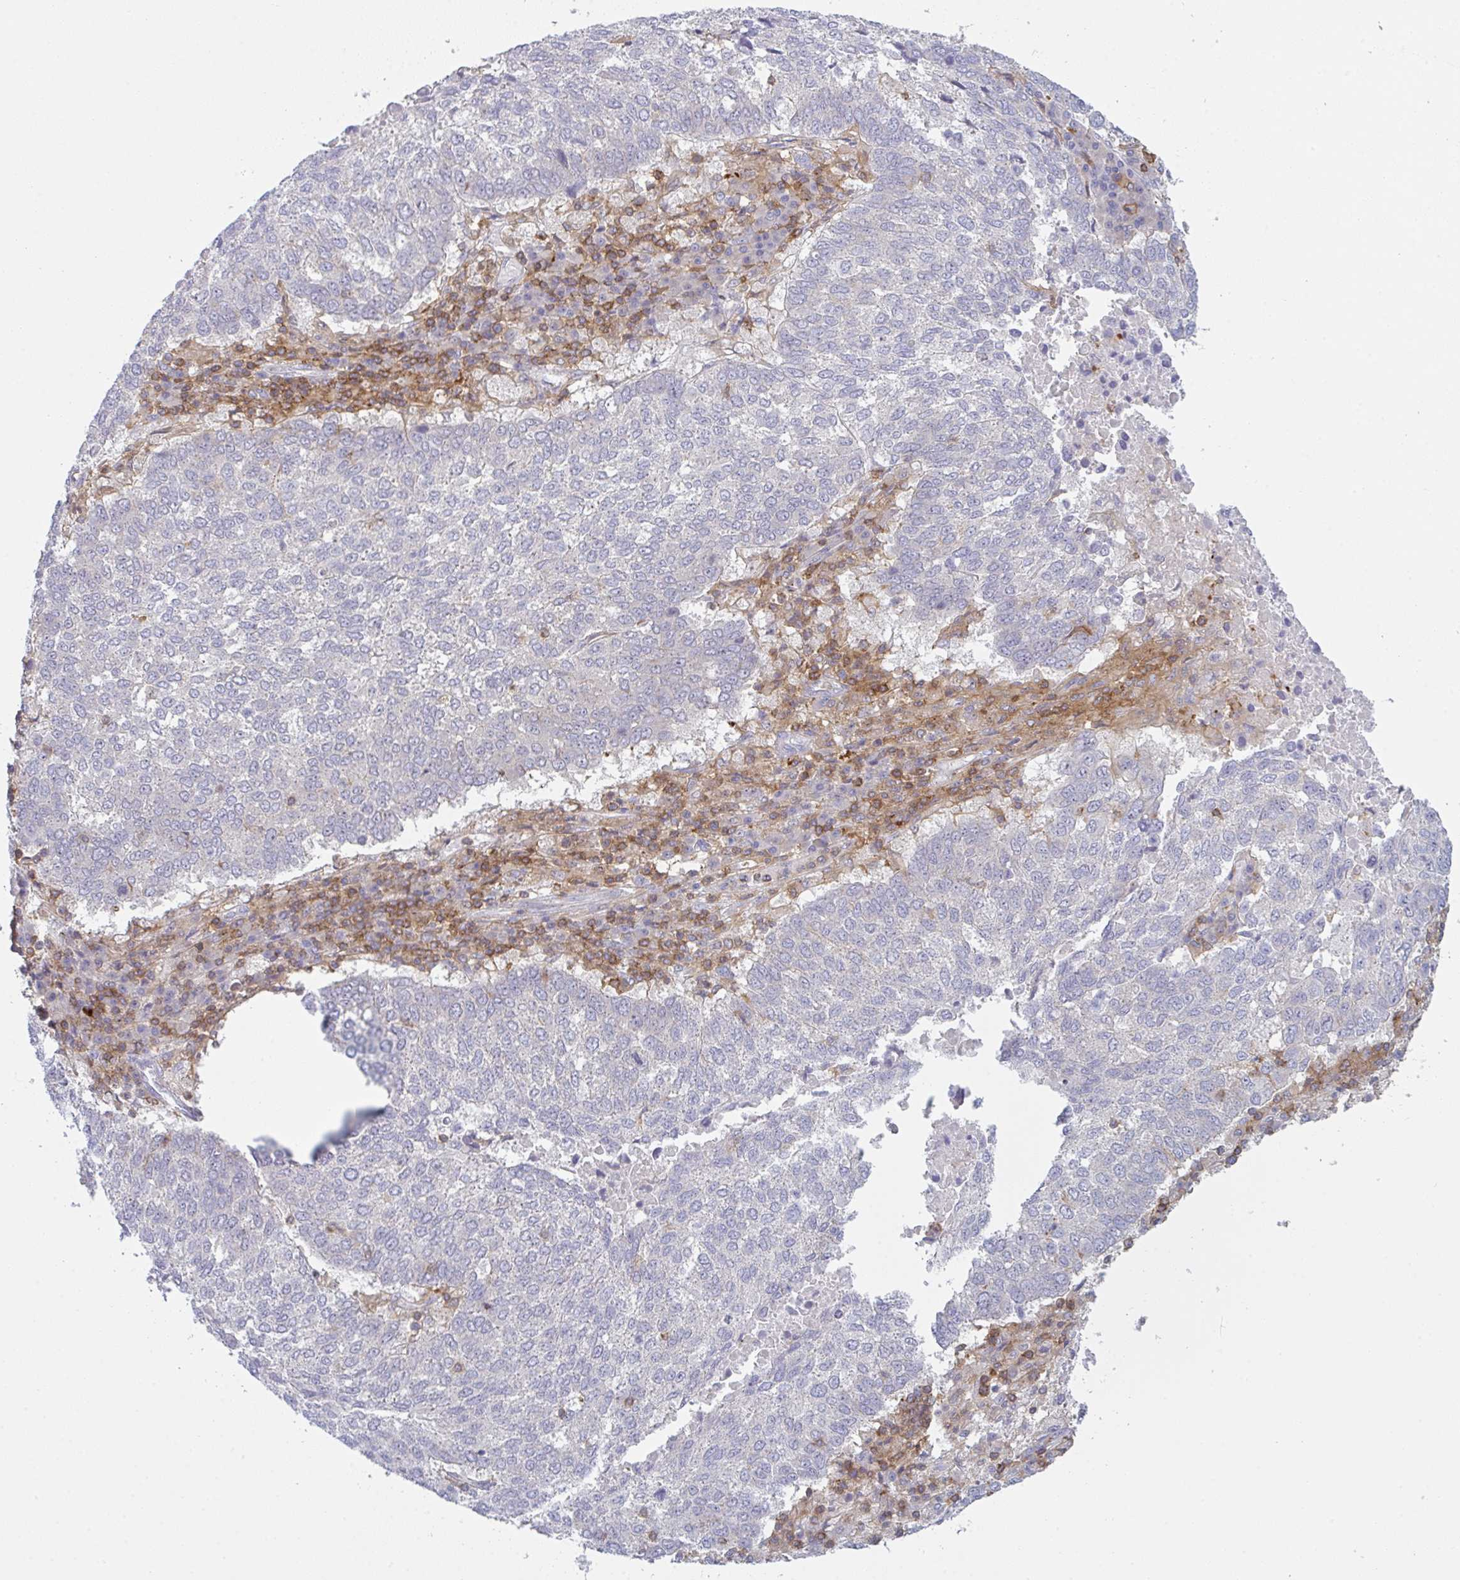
{"staining": {"intensity": "negative", "quantity": "none", "location": "none"}, "tissue": "lung cancer", "cell_type": "Tumor cells", "image_type": "cancer", "snomed": [{"axis": "morphology", "description": "Squamous cell carcinoma, NOS"}, {"axis": "topography", "description": "Lung"}], "caption": "The image shows no significant positivity in tumor cells of lung squamous cell carcinoma.", "gene": "CD80", "patient": {"sex": "male", "age": 73}}